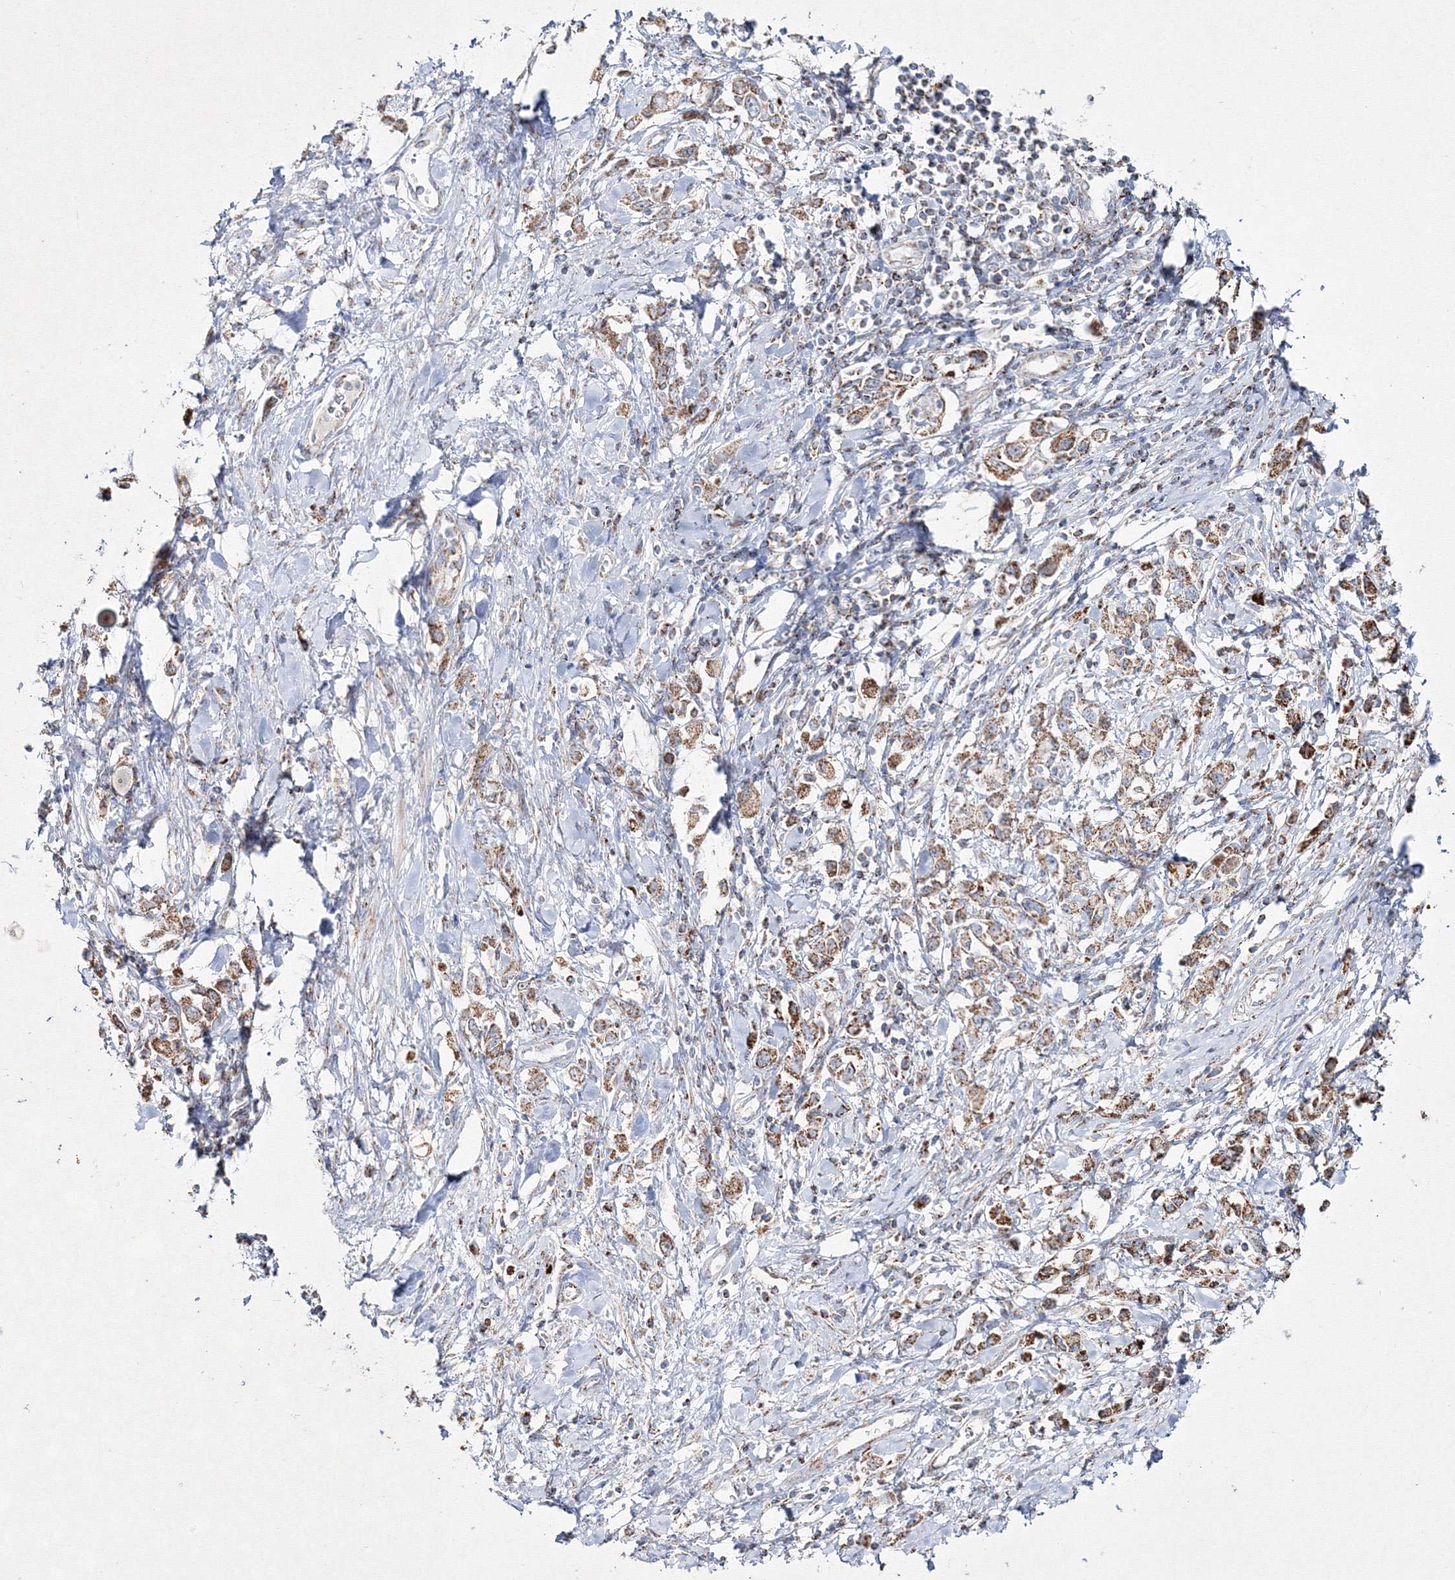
{"staining": {"intensity": "moderate", "quantity": ">75%", "location": "cytoplasmic/membranous"}, "tissue": "stomach cancer", "cell_type": "Tumor cells", "image_type": "cancer", "snomed": [{"axis": "morphology", "description": "Adenocarcinoma, NOS"}, {"axis": "topography", "description": "Stomach"}], "caption": "Immunohistochemistry (IHC) photomicrograph of neoplastic tissue: stomach cancer (adenocarcinoma) stained using IHC shows medium levels of moderate protein expression localized specifically in the cytoplasmic/membranous of tumor cells, appearing as a cytoplasmic/membranous brown color.", "gene": "IGSF9", "patient": {"sex": "female", "age": 76}}